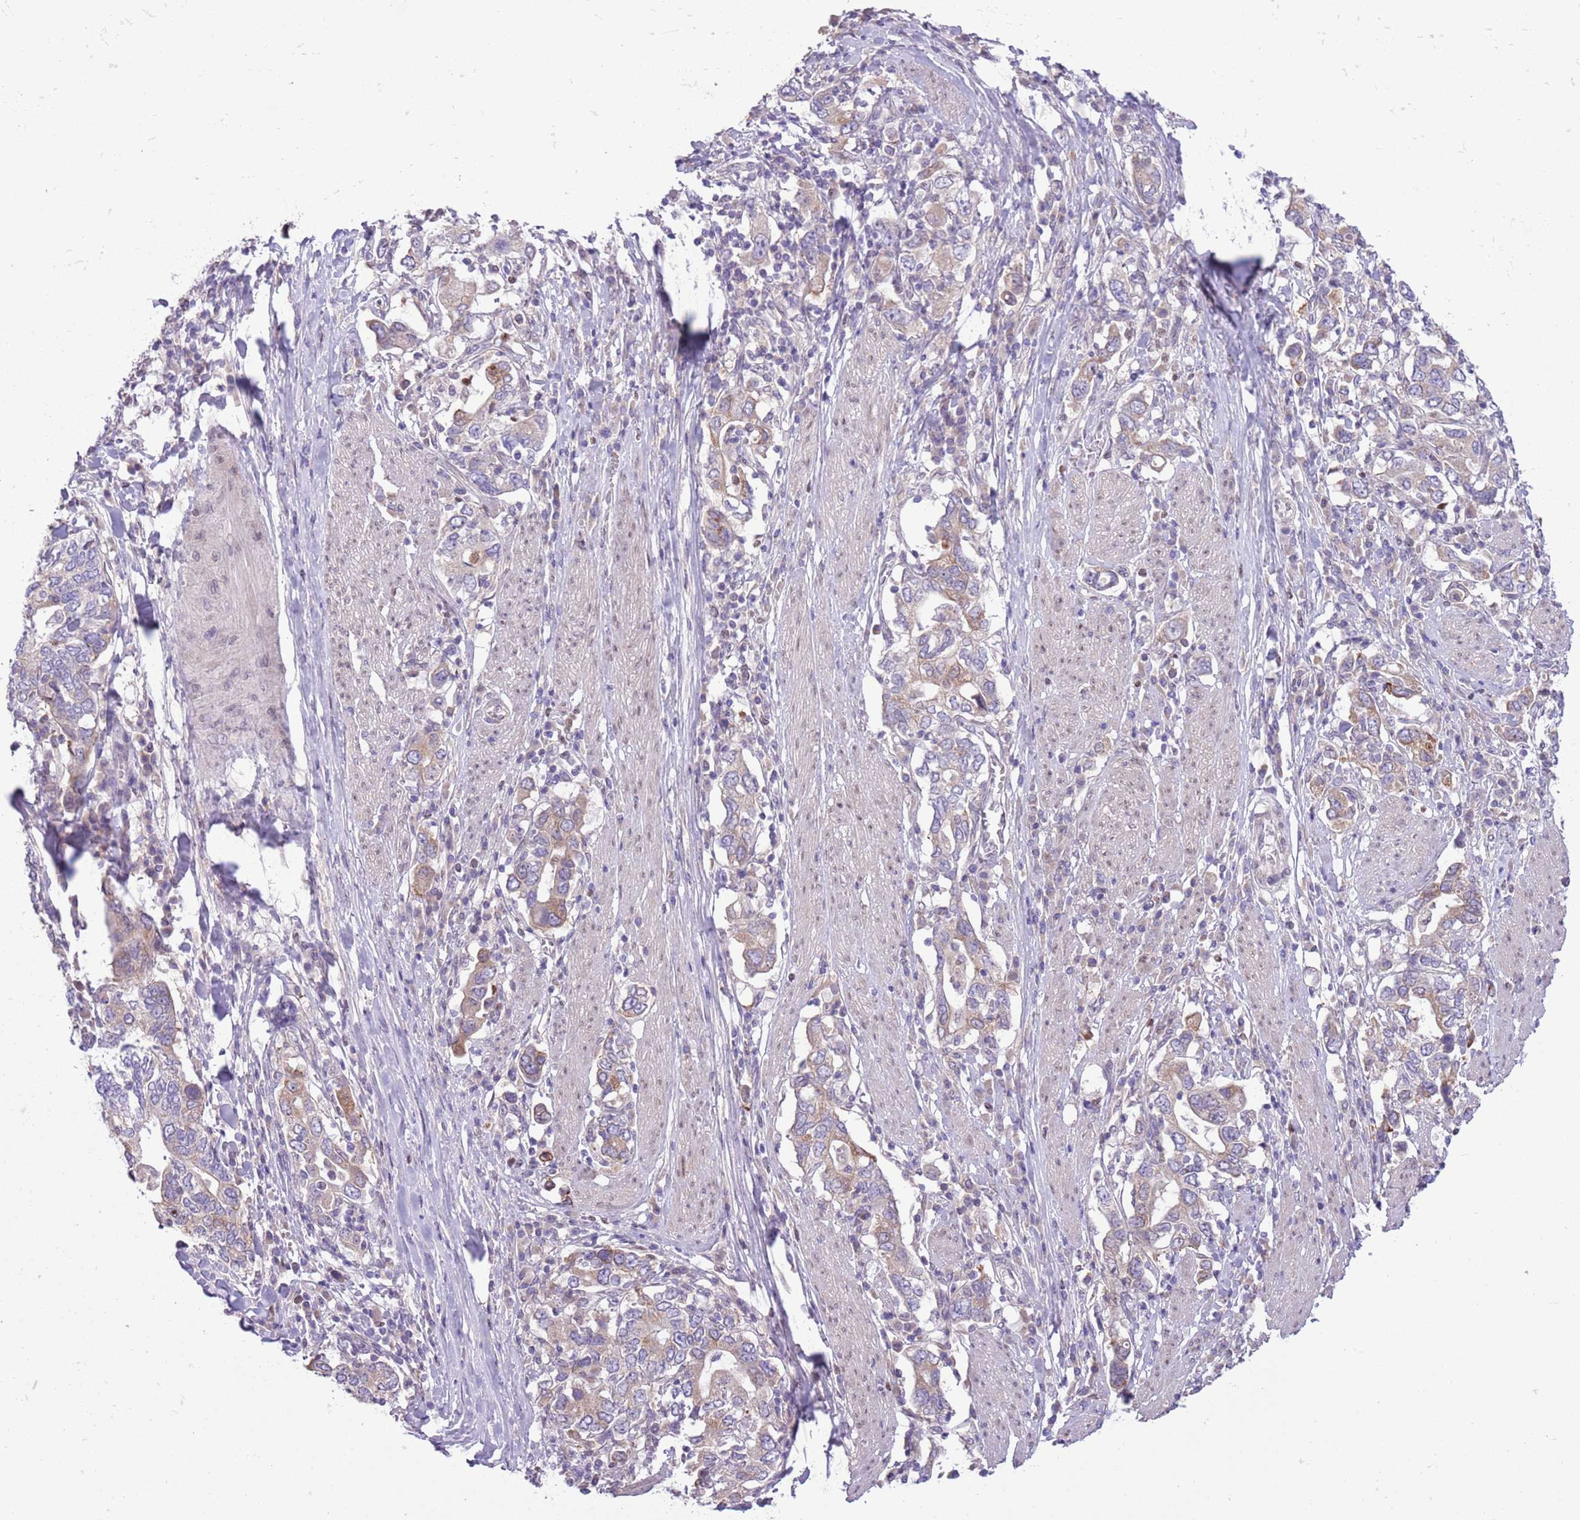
{"staining": {"intensity": "weak", "quantity": "25%-75%", "location": "cytoplasmic/membranous"}, "tissue": "stomach cancer", "cell_type": "Tumor cells", "image_type": "cancer", "snomed": [{"axis": "morphology", "description": "Adenocarcinoma, NOS"}, {"axis": "topography", "description": "Stomach, upper"}, {"axis": "topography", "description": "Stomach"}], "caption": "A photomicrograph showing weak cytoplasmic/membranous expression in about 25%-75% of tumor cells in stomach cancer, as visualized by brown immunohistochemical staining.", "gene": "CCND2", "patient": {"sex": "male", "age": 62}}